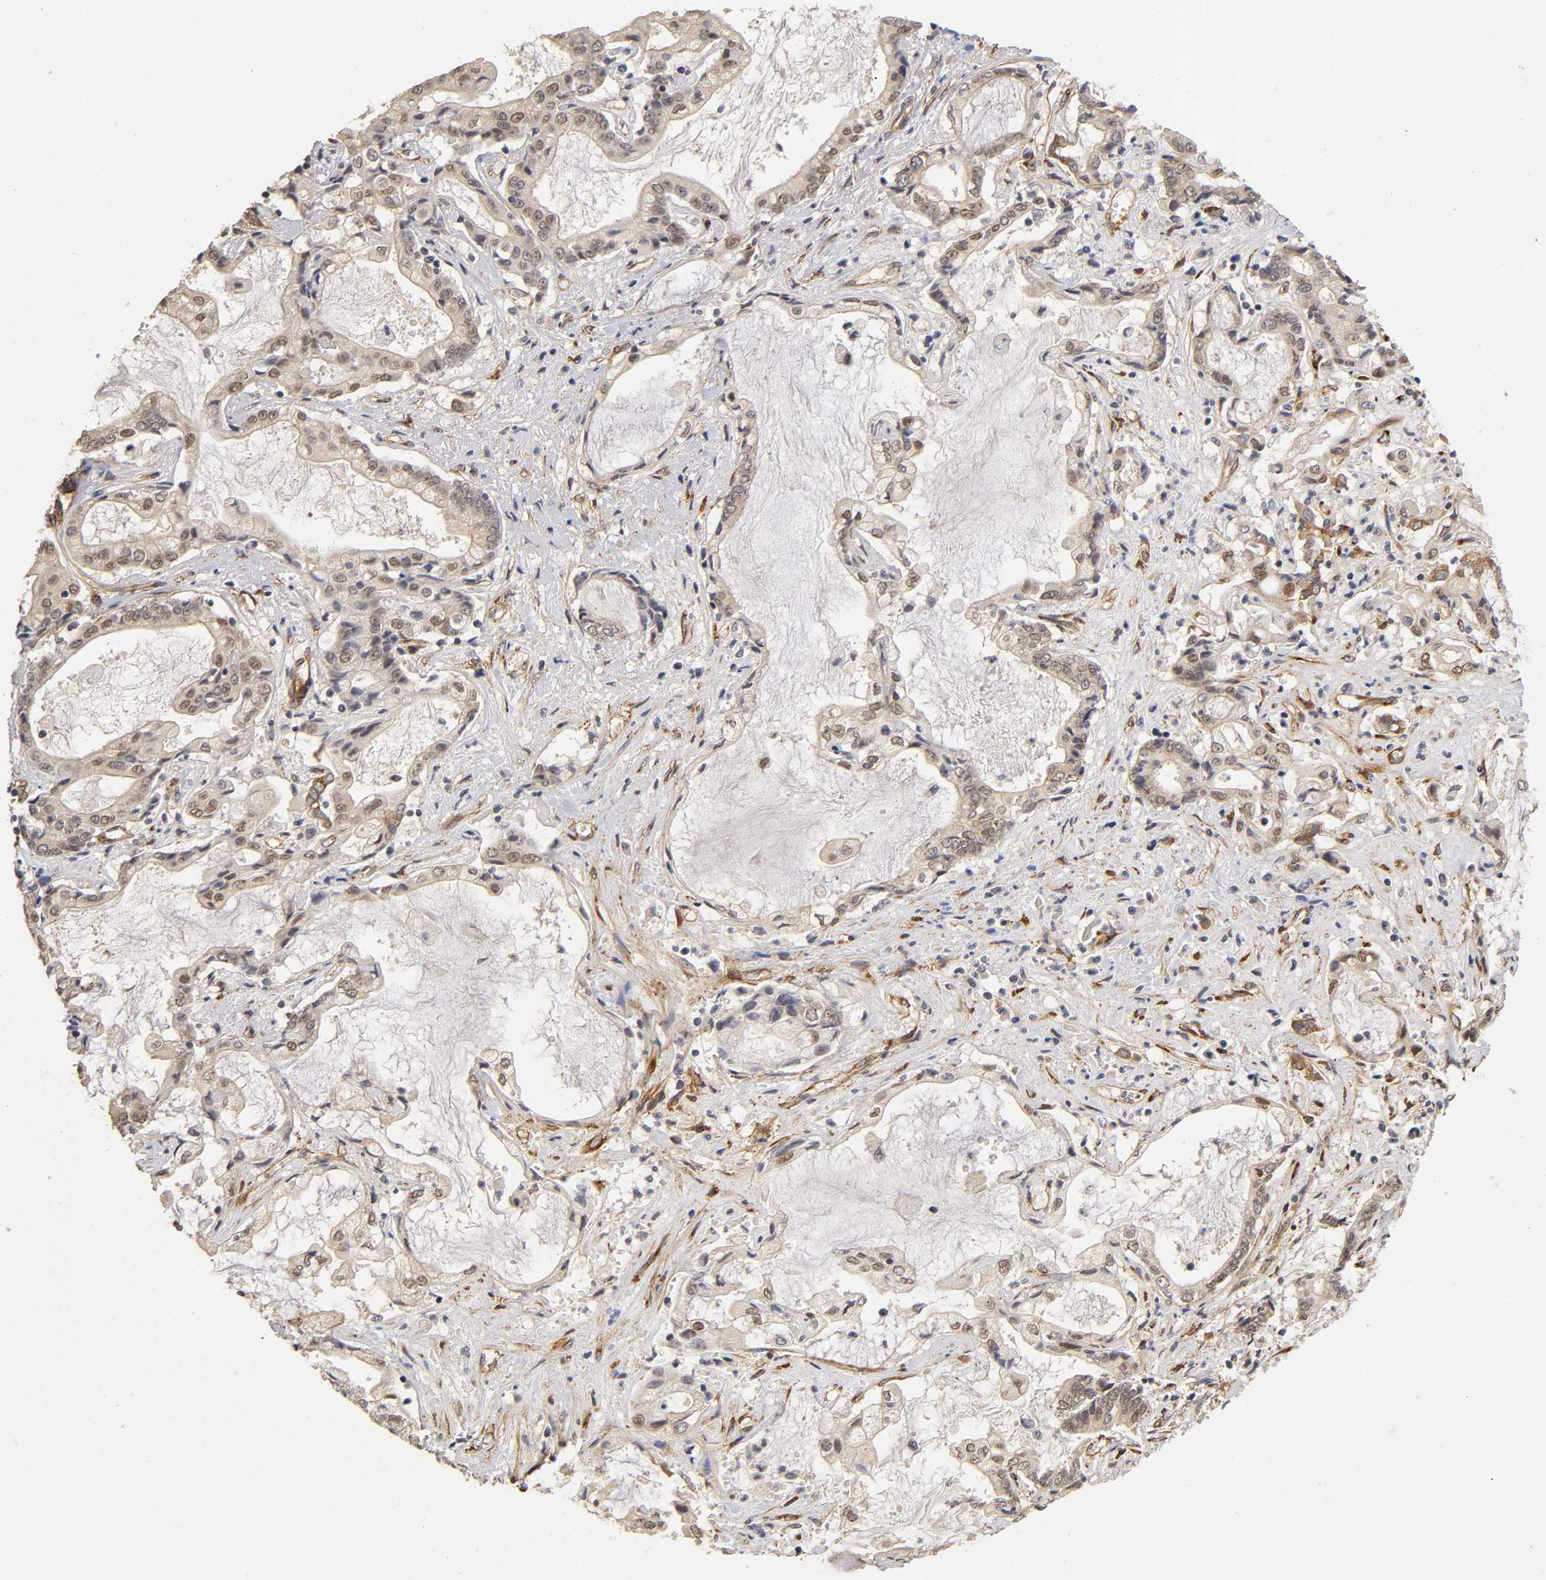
{"staining": {"intensity": "weak", "quantity": "25%-75%", "location": "cytoplasmic/membranous"}, "tissue": "liver cancer", "cell_type": "Tumor cells", "image_type": "cancer", "snomed": [{"axis": "morphology", "description": "Cholangiocarcinoma"}, {"axis": "topography", "description": "Liver"}], "caption": "An immunohistochemistry (IHC) histopathology image of neoplastic tissue is shown. Protein staining in brown labels weak cytoplasmic/membranous positivity in liver cancer within tumor cells.", "gene": "LAMB1", "patient": {"sex": "male", "age": 57}}